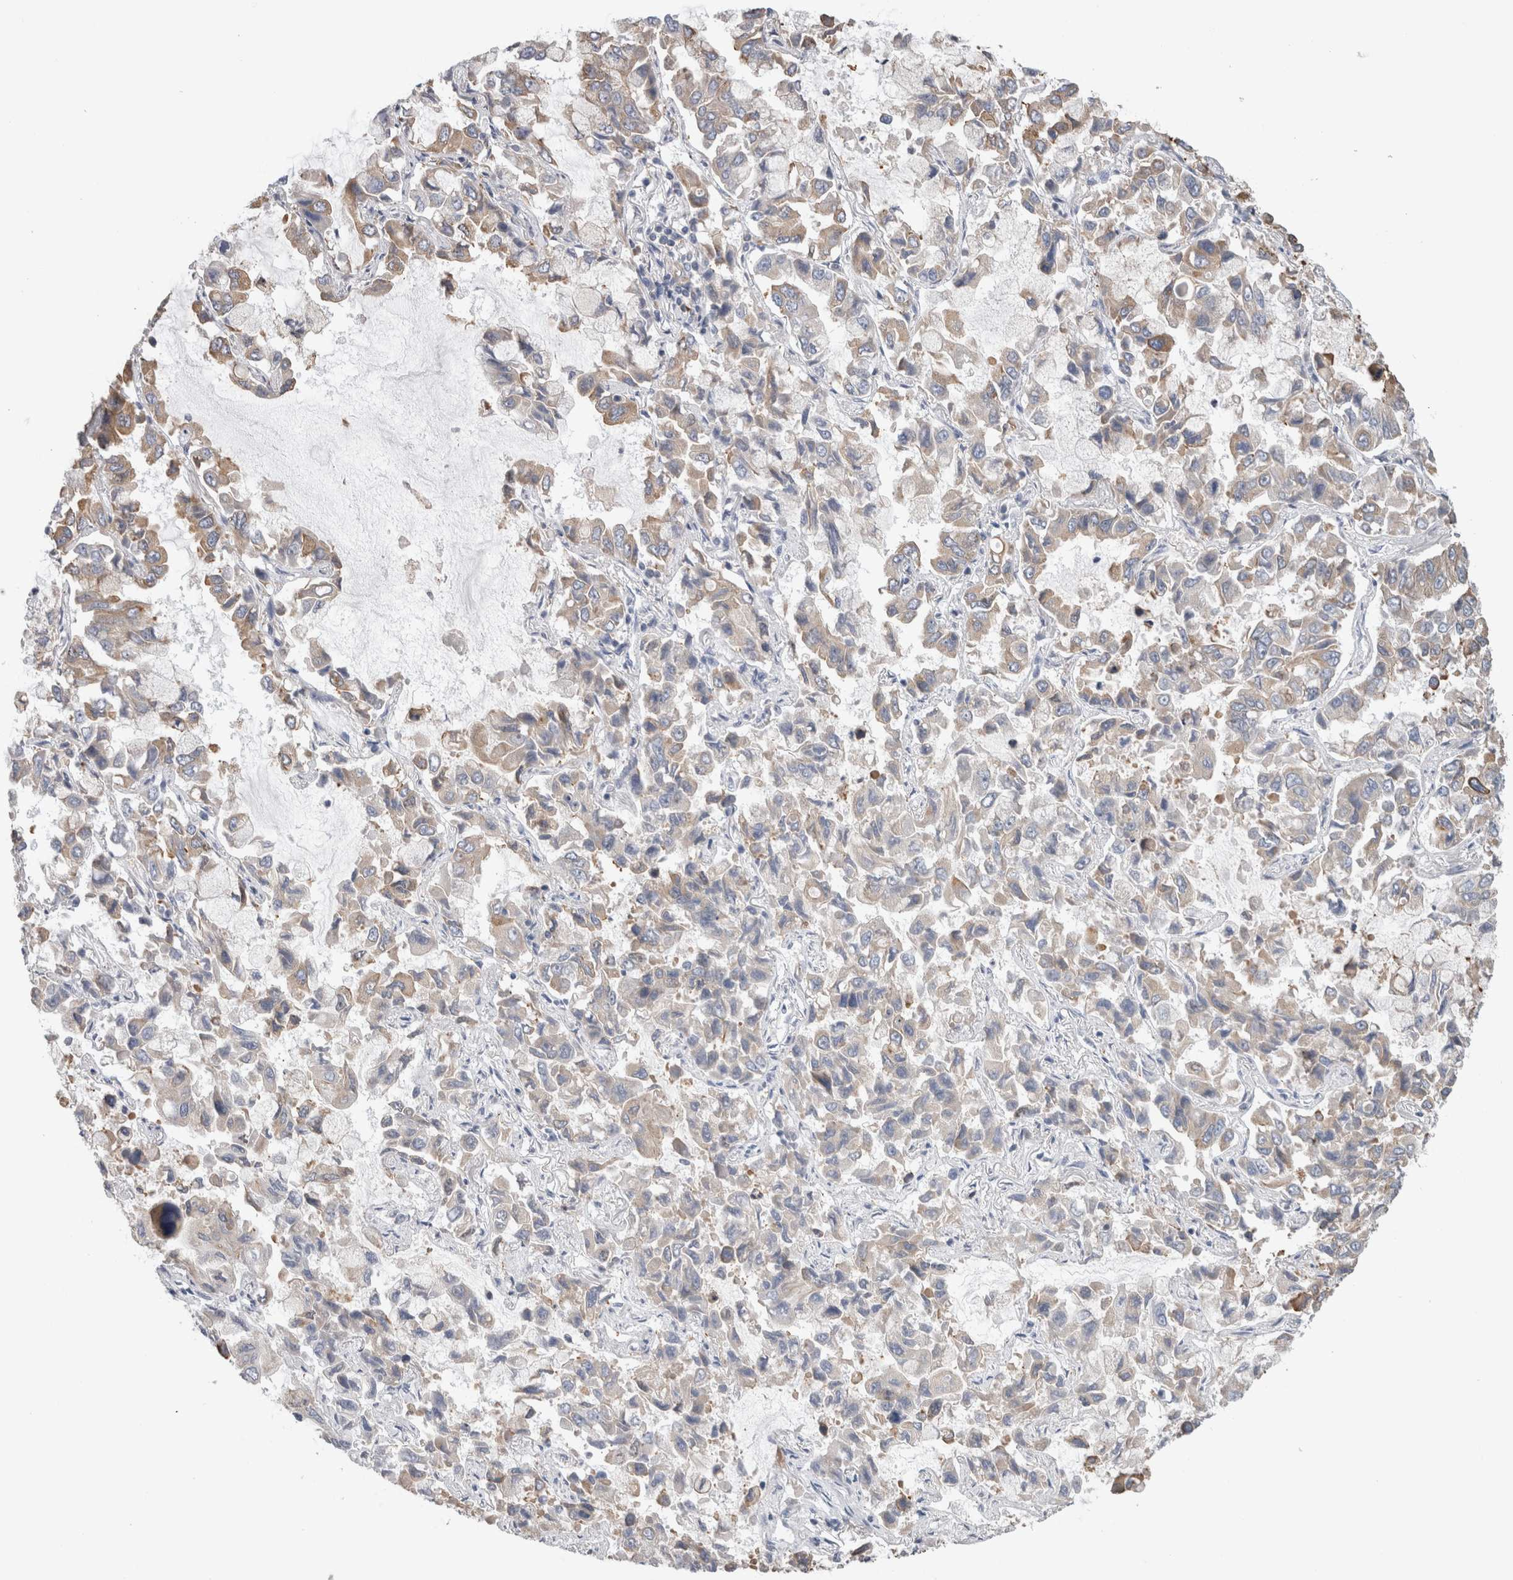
{"staining": {"intensity": "weak", "quantity": "25%-75%", "location": "cytoplasmic/membranous"}, "tissue": "lung cancer", "cell_type": "Tumor cells", "image_type": "cancer", "snomed": [{"axis": "morphology", "description": "Adenocarcinoma, NOS"}, {"axis": "topography", "description": "Lung"}], "caption": "Protein expression analysis of adenocarcinoma (lung) reveals weak cytoplasmic/membranous positivity in approximately 25%-75% of tumor cells.", "gene": "SMAP2", "patient": {"sex": "male", "age": 64}}